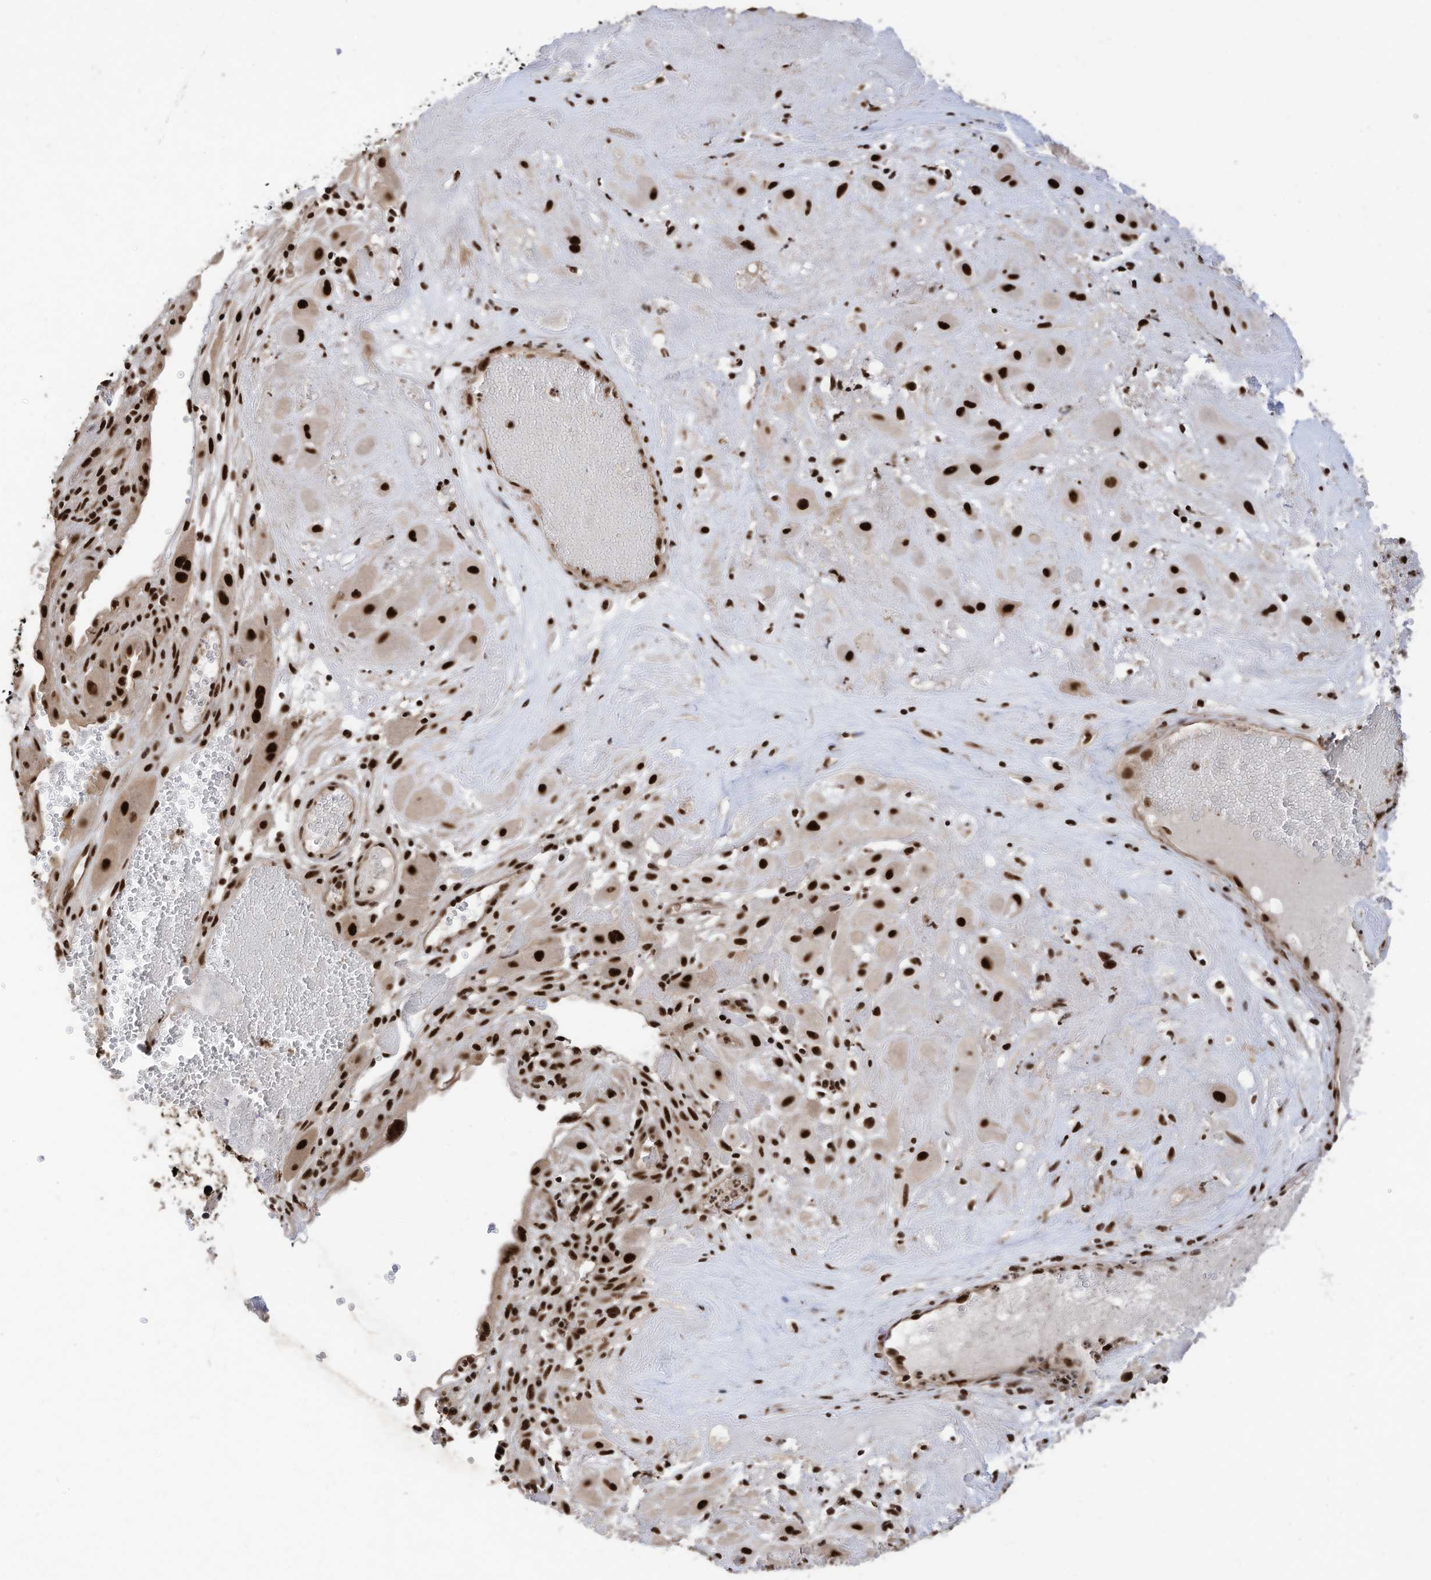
{"staining": {"intensity": "strong", "quantity": ">75%", "location": "nuclear"}, "tissue": "cervical cancer", "cell_type": "Tumor cells", "image_type": "cancer", "snomed": [{"axis": "morphology", "description": "Squamous cell carcinoma, NOS"}, {"axis": "topography", "description": "Cervix"}], "caption": "Brown immunohistochemical staining in human cervical cancer (squamous cell carcinoma) shows strong nuclear expression in approximately >75% of tumor cells. Immunohistochemistry (ihc) stains the protein of interest in brown and the nuclei are stained blue.", "gene": "SF3A3", "patient": {"sex": "female", "age": 34}}